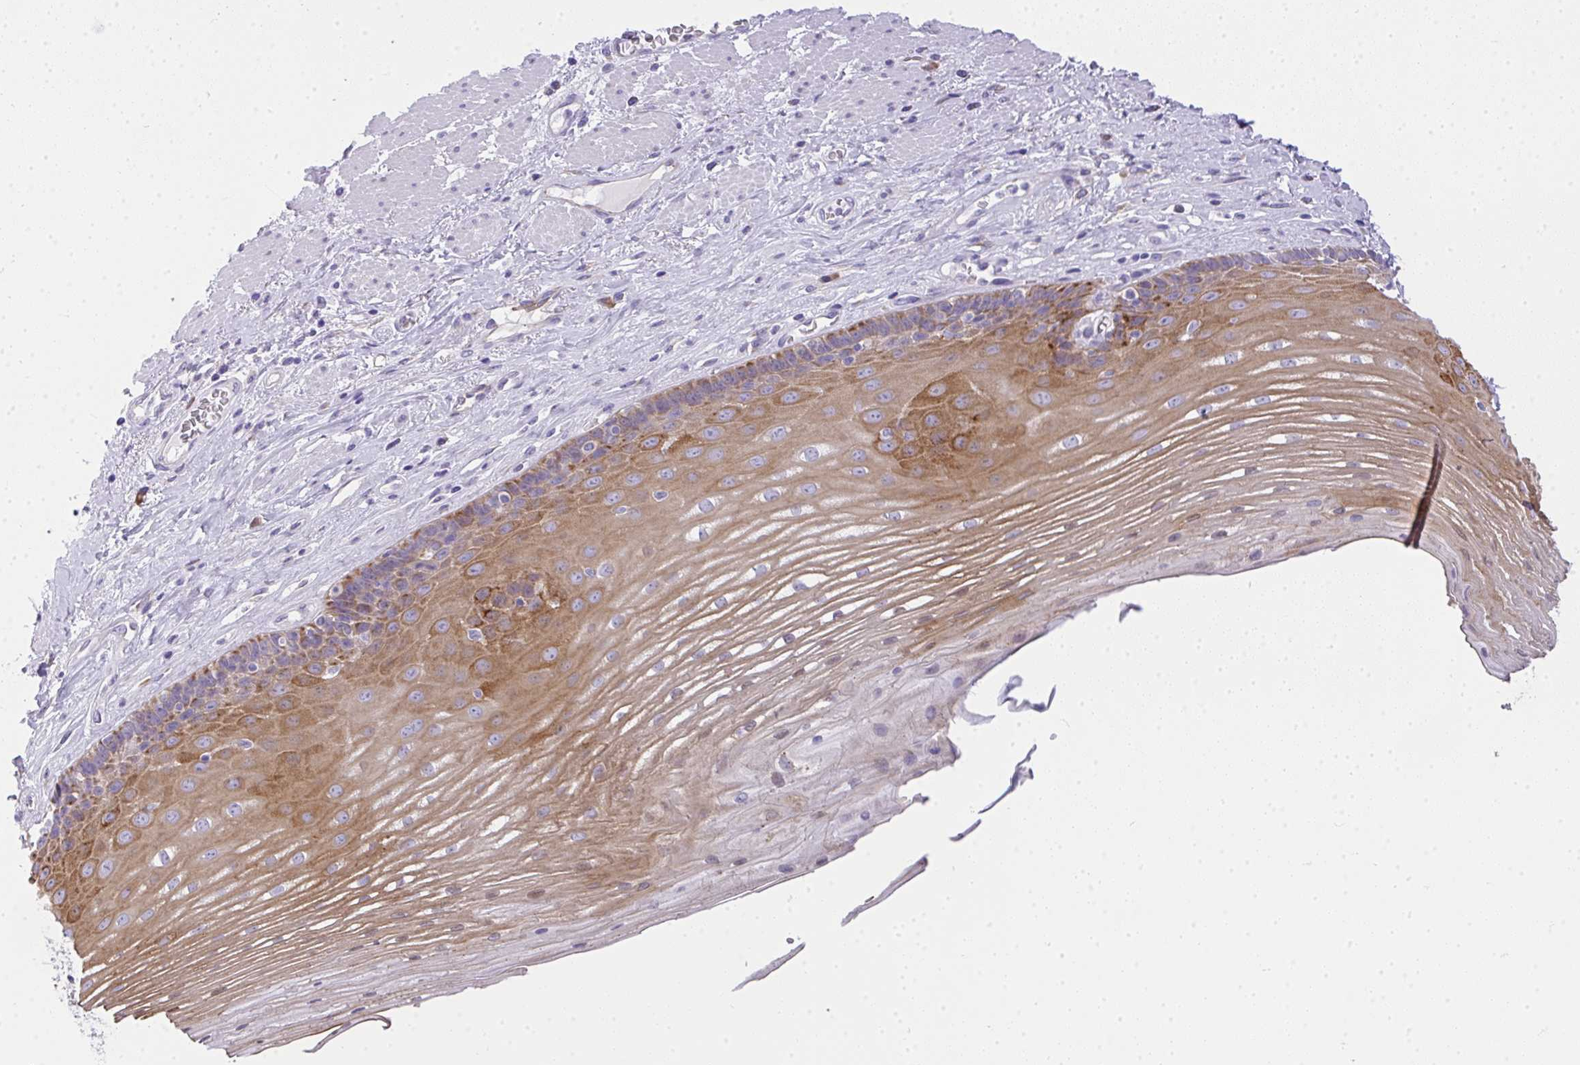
{"staining": {"intensity": "moderate", "quantity": "25%-75%", "location": "cytoplasmic/membranous"}, "tissue": "esophagus", "cell_type": "Squamous epithelial cells", "image_type": "normal", "snomed": [{"axis": "morphology", "description": "Normal tissue, NOS"}, {"axis": "topography", "description": "Esophagus"}], "caption": "The photomicrograph exhibits immunohistochemical staining of benign esophagus. There is moderate cytoplasmic/membranous staining is identified in approximately 25%-75% of squamous epithelial cells.", "gene": "ADRA2C", "patient": {"sex": "male", "age": 62}}